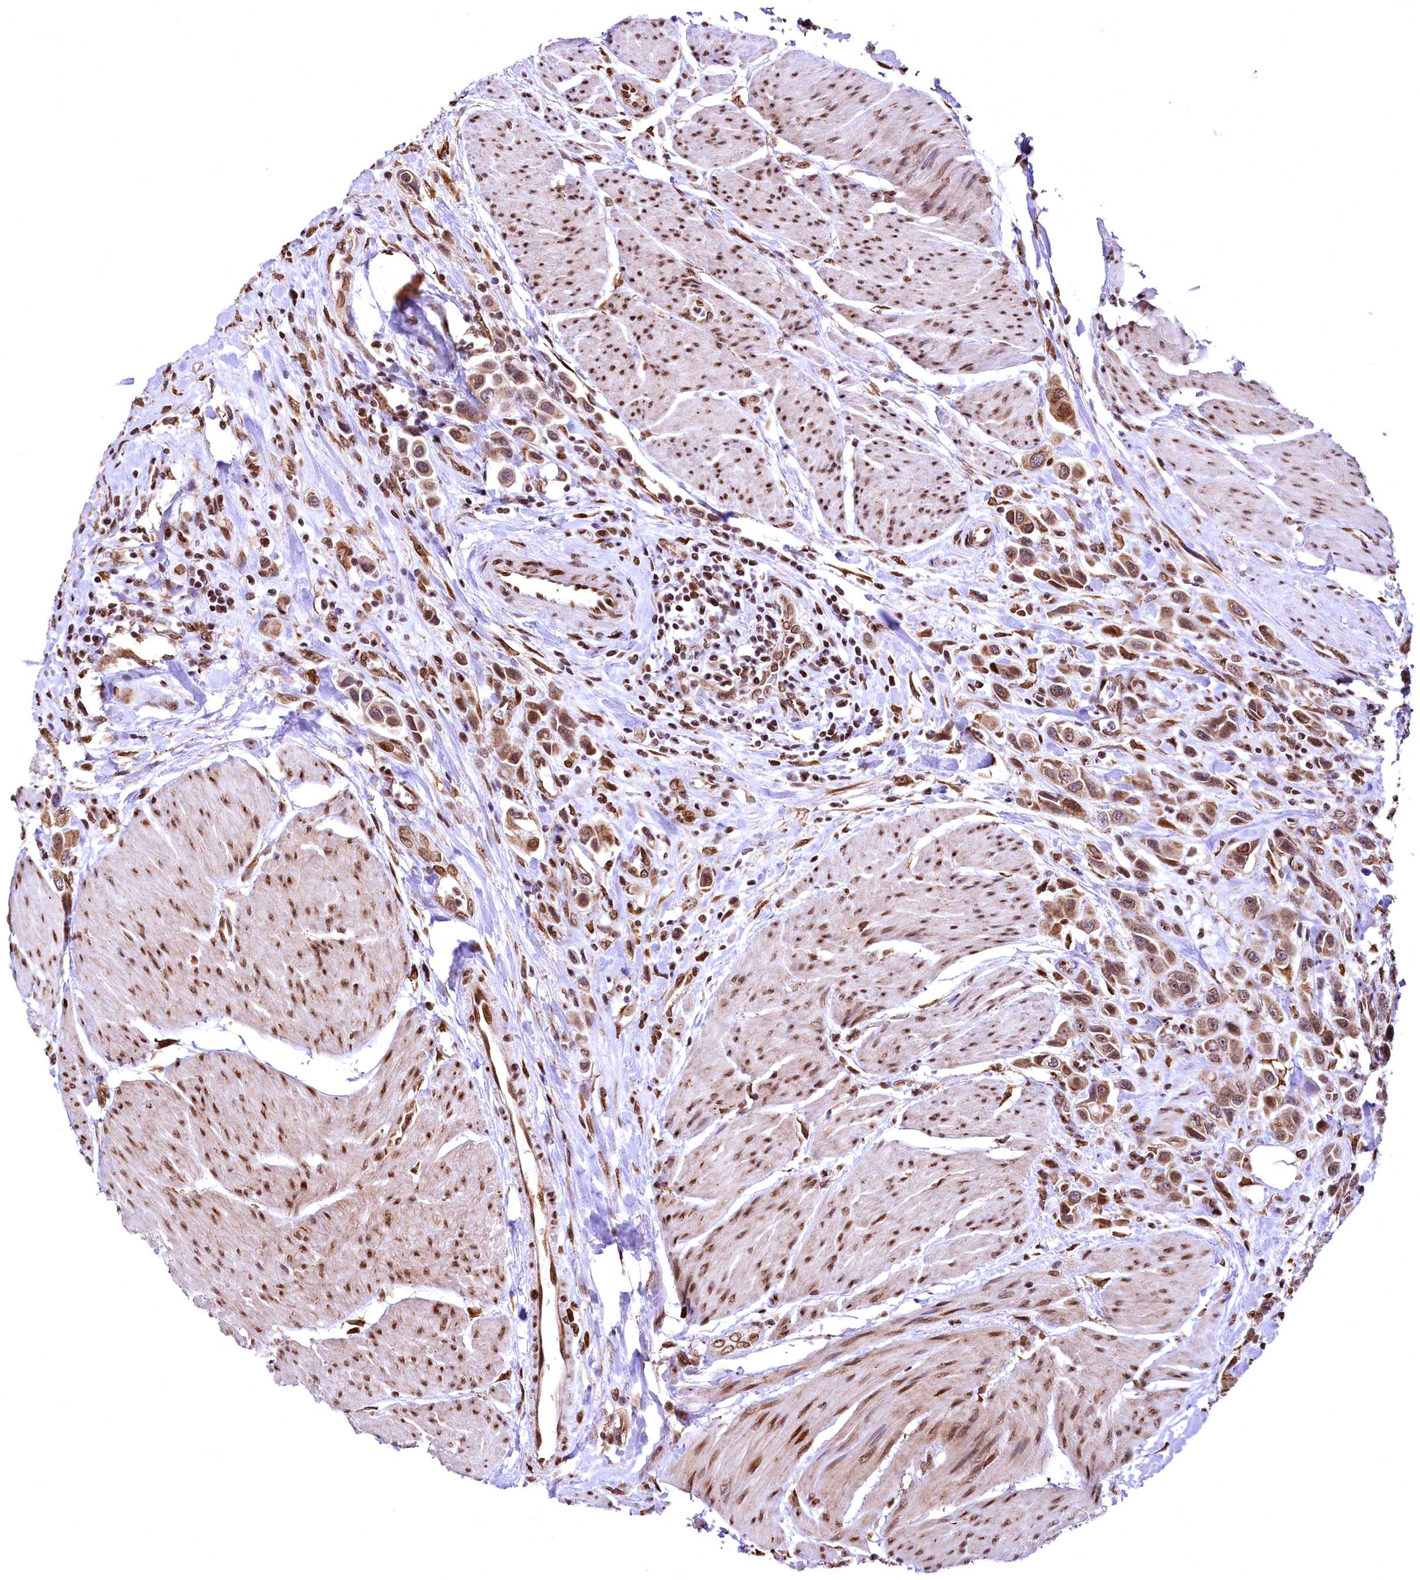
{"staining": {"intensity": "moderate", "quantity": ">75%", "location": "cytoplasmic/membranous,nuclear"}, "tissue": "urothelial cancer", "cell_type": "Tumor cells", "image_type": "cancer", "snomed": [{"axis": "morphology", "description": "Urothelial carcinoma, High grade"}, {"axis": "topography", "description": "Urinary bladder"}], "caption": "The immunohistochemical stain highlights moderate cytoplasmic/membranous and nuclear staining in tumor cells of urothelial carcinoma (high-grade) tissue. The staining is performed using DAB brown chromogen to label protein expression. The nuclei are counter-stained blue using hematoxylin.", "gene": "PDS5B", "patient": {"sex": "male", "age": 50}}